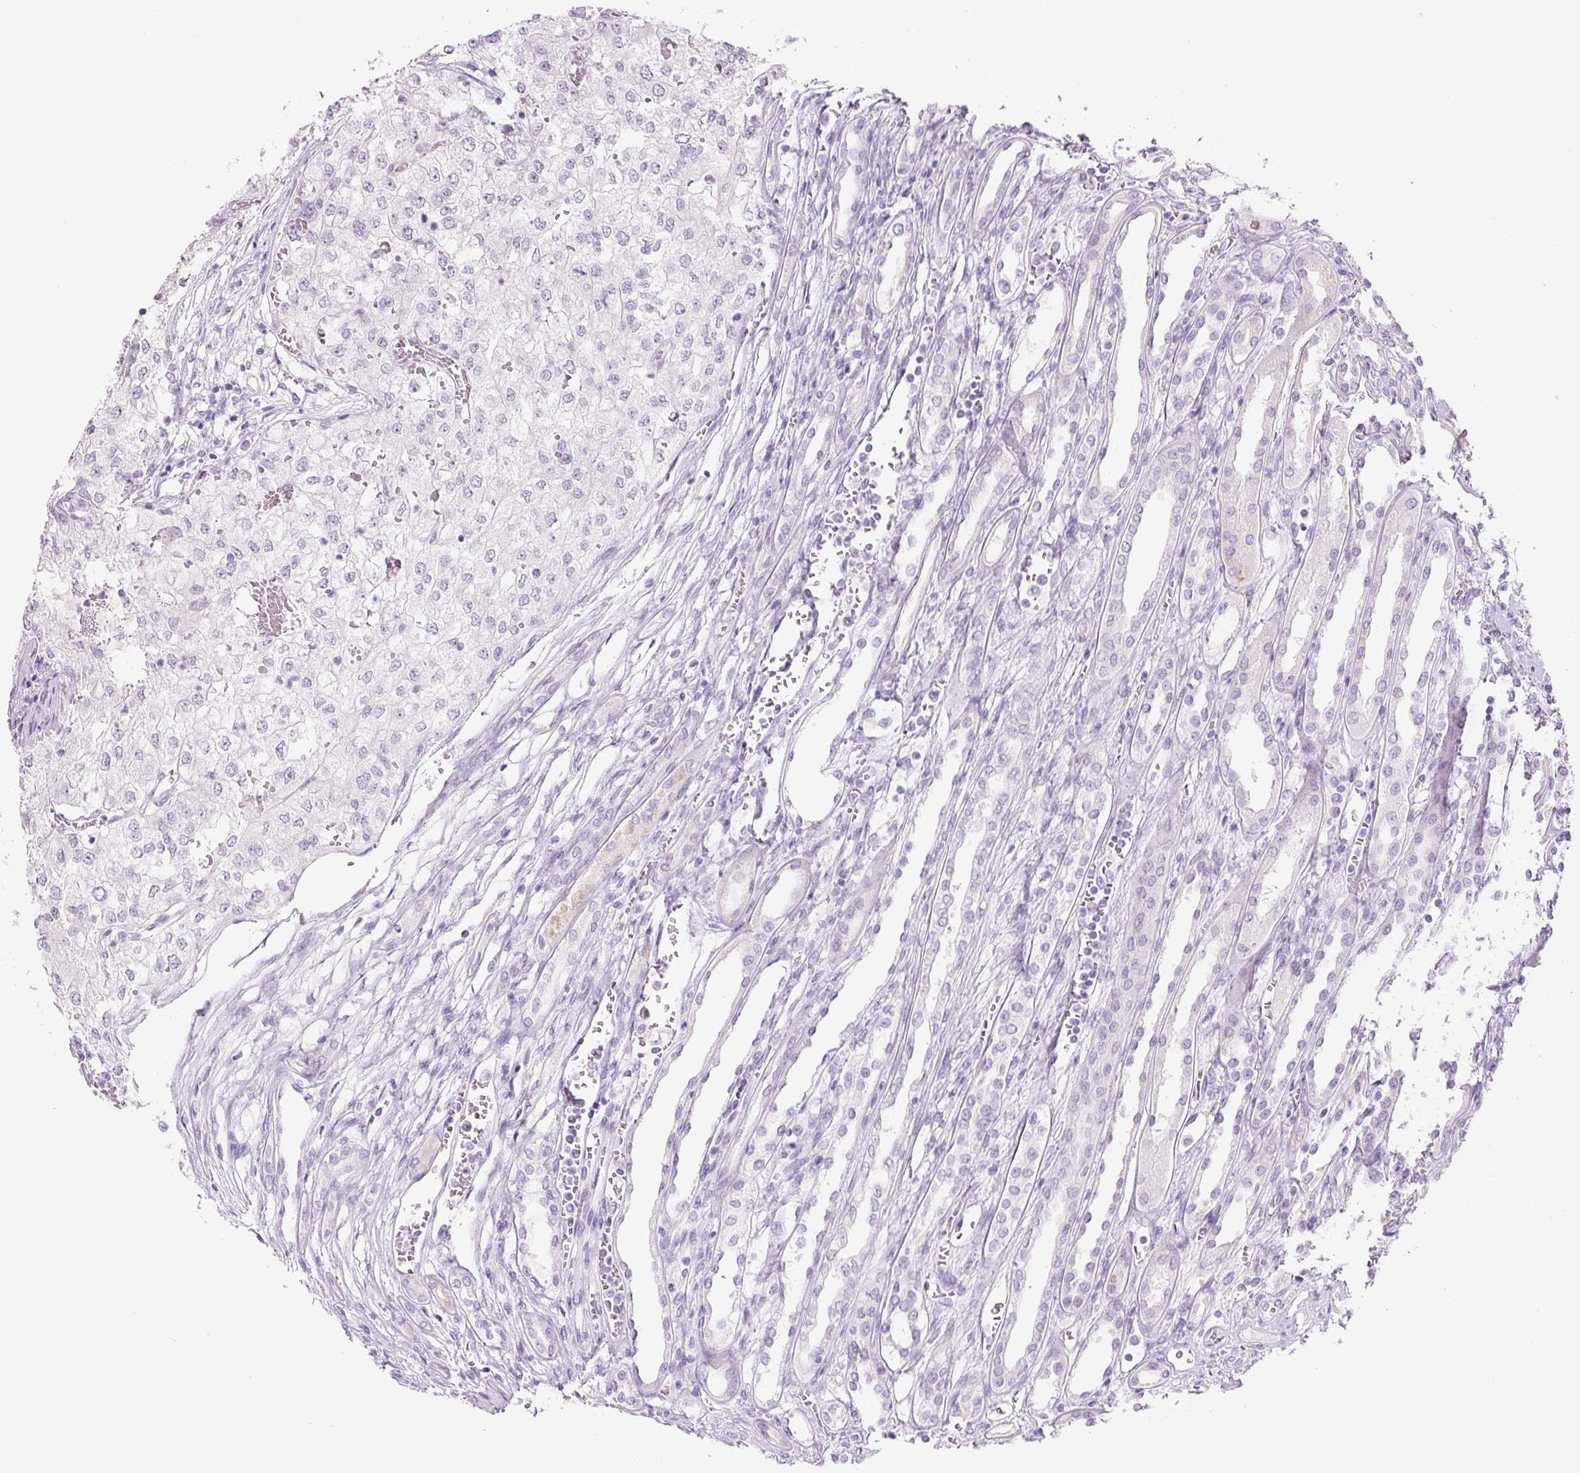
{"staining": {"intensity": "negative", "quantity": "none", "location": "none"}, "tissue": "renal cancer", "cell_type": "Tumor cells", "image_type": "cancer", "snomed": [{"axis": "morphology", "description": "Adenocarcinoma, NOS"}, {"axis": "topography", "description": "Kidney"}], "caption": "Tumor cells show no significant staining in adenocarcinoma (renal). (DAB immunohistochemistry, high magnification).", "gene": "SIX1", "patient": {"sex": "female", "age": 54}}